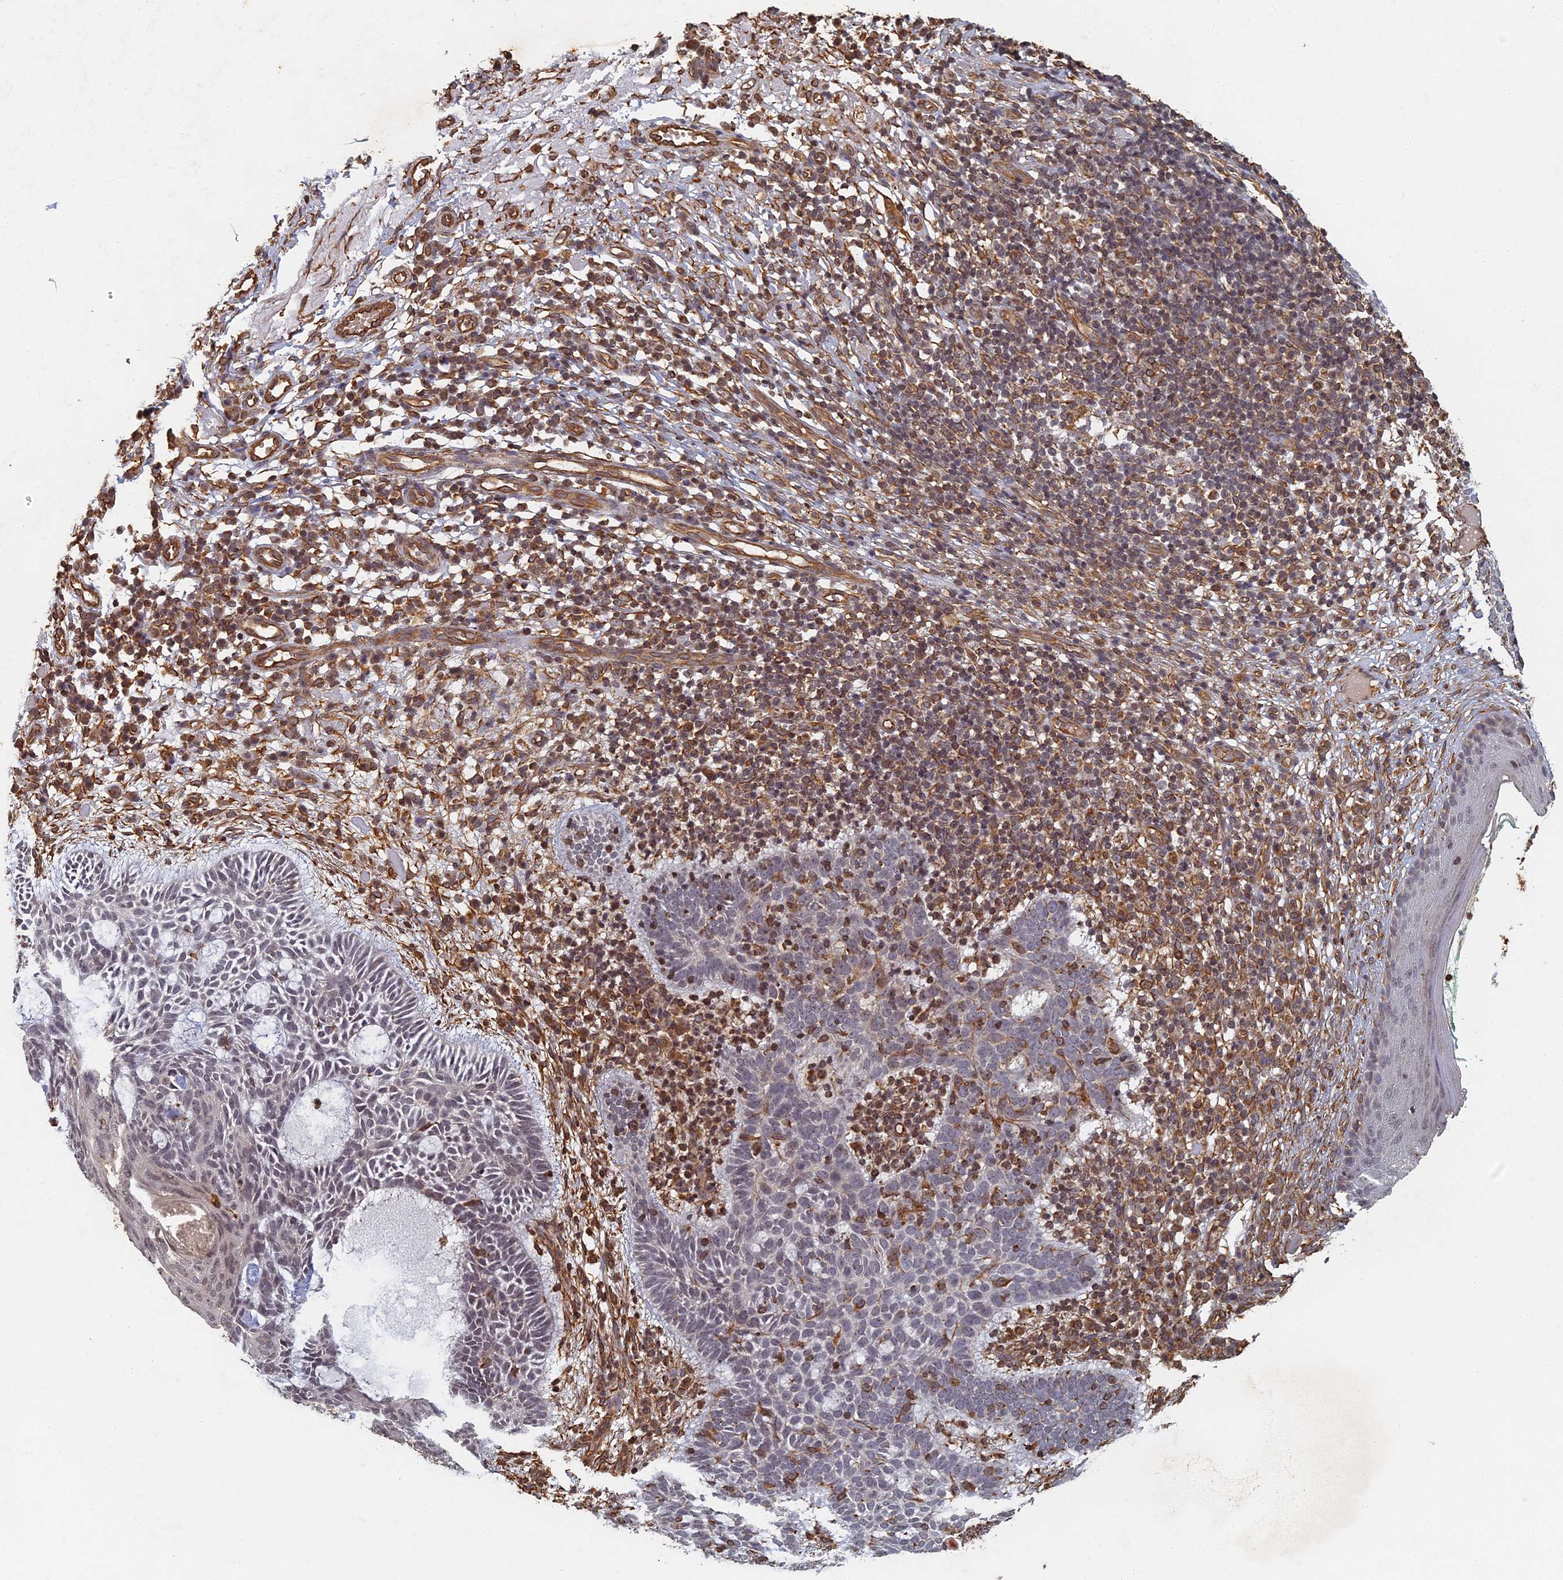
{"staining": {"intensity": "negative", "quantity": "none", "location": "none"}, "tissue": "skin cancer", "cell_type": "Tumor cells", "image_type": "cancer", "snomed": [{"axis": "morphology", "description": "Basal cell carcinoma"}, {"axis": "topography", "description": "Skin"}], "caption": "Tumor cells show no significant protein staining in skin cancer.", "gene": "ABCB10", "patient": {"sex": "male", "age": 85}}